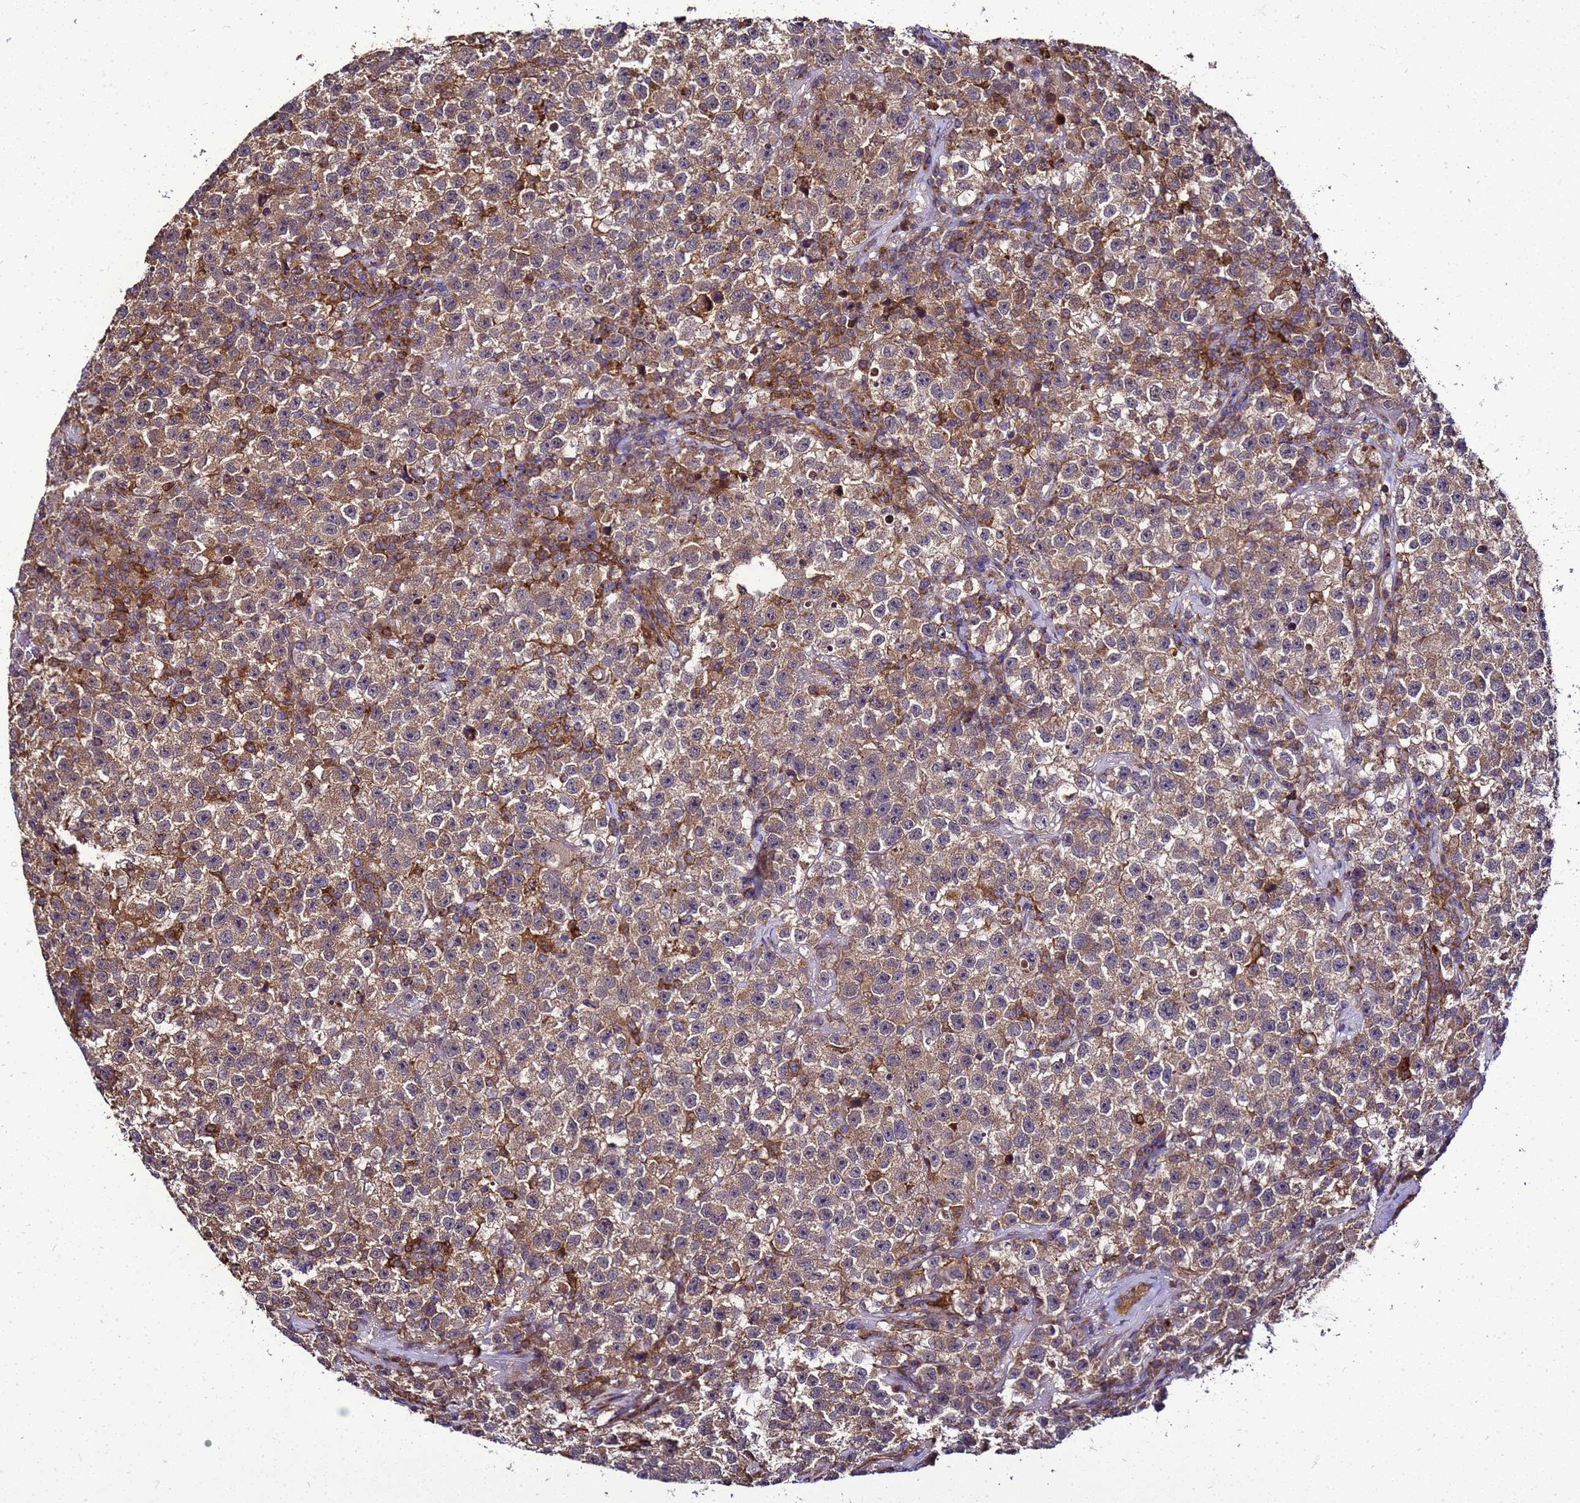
{"staining": {"intensity": "moderate", "quantity": ">75%", "location": "cytoplasmic/membranous"}, "tissue": "testis cancer", "cell_type": "Tumor cells", "image_type": "cancer", "snomed": [{"axis": "morphology", "description": "Seminoma, NOS"}, {"axis": "topography", "description": "Testis"}], "caption": "Protein staining reveals moderate cytoplasmic/membranous expression in approximately >75% of tumor cells in testis seminoma.", "gene": "TRABD", "patient": {"sex": "male", "age": 22}}